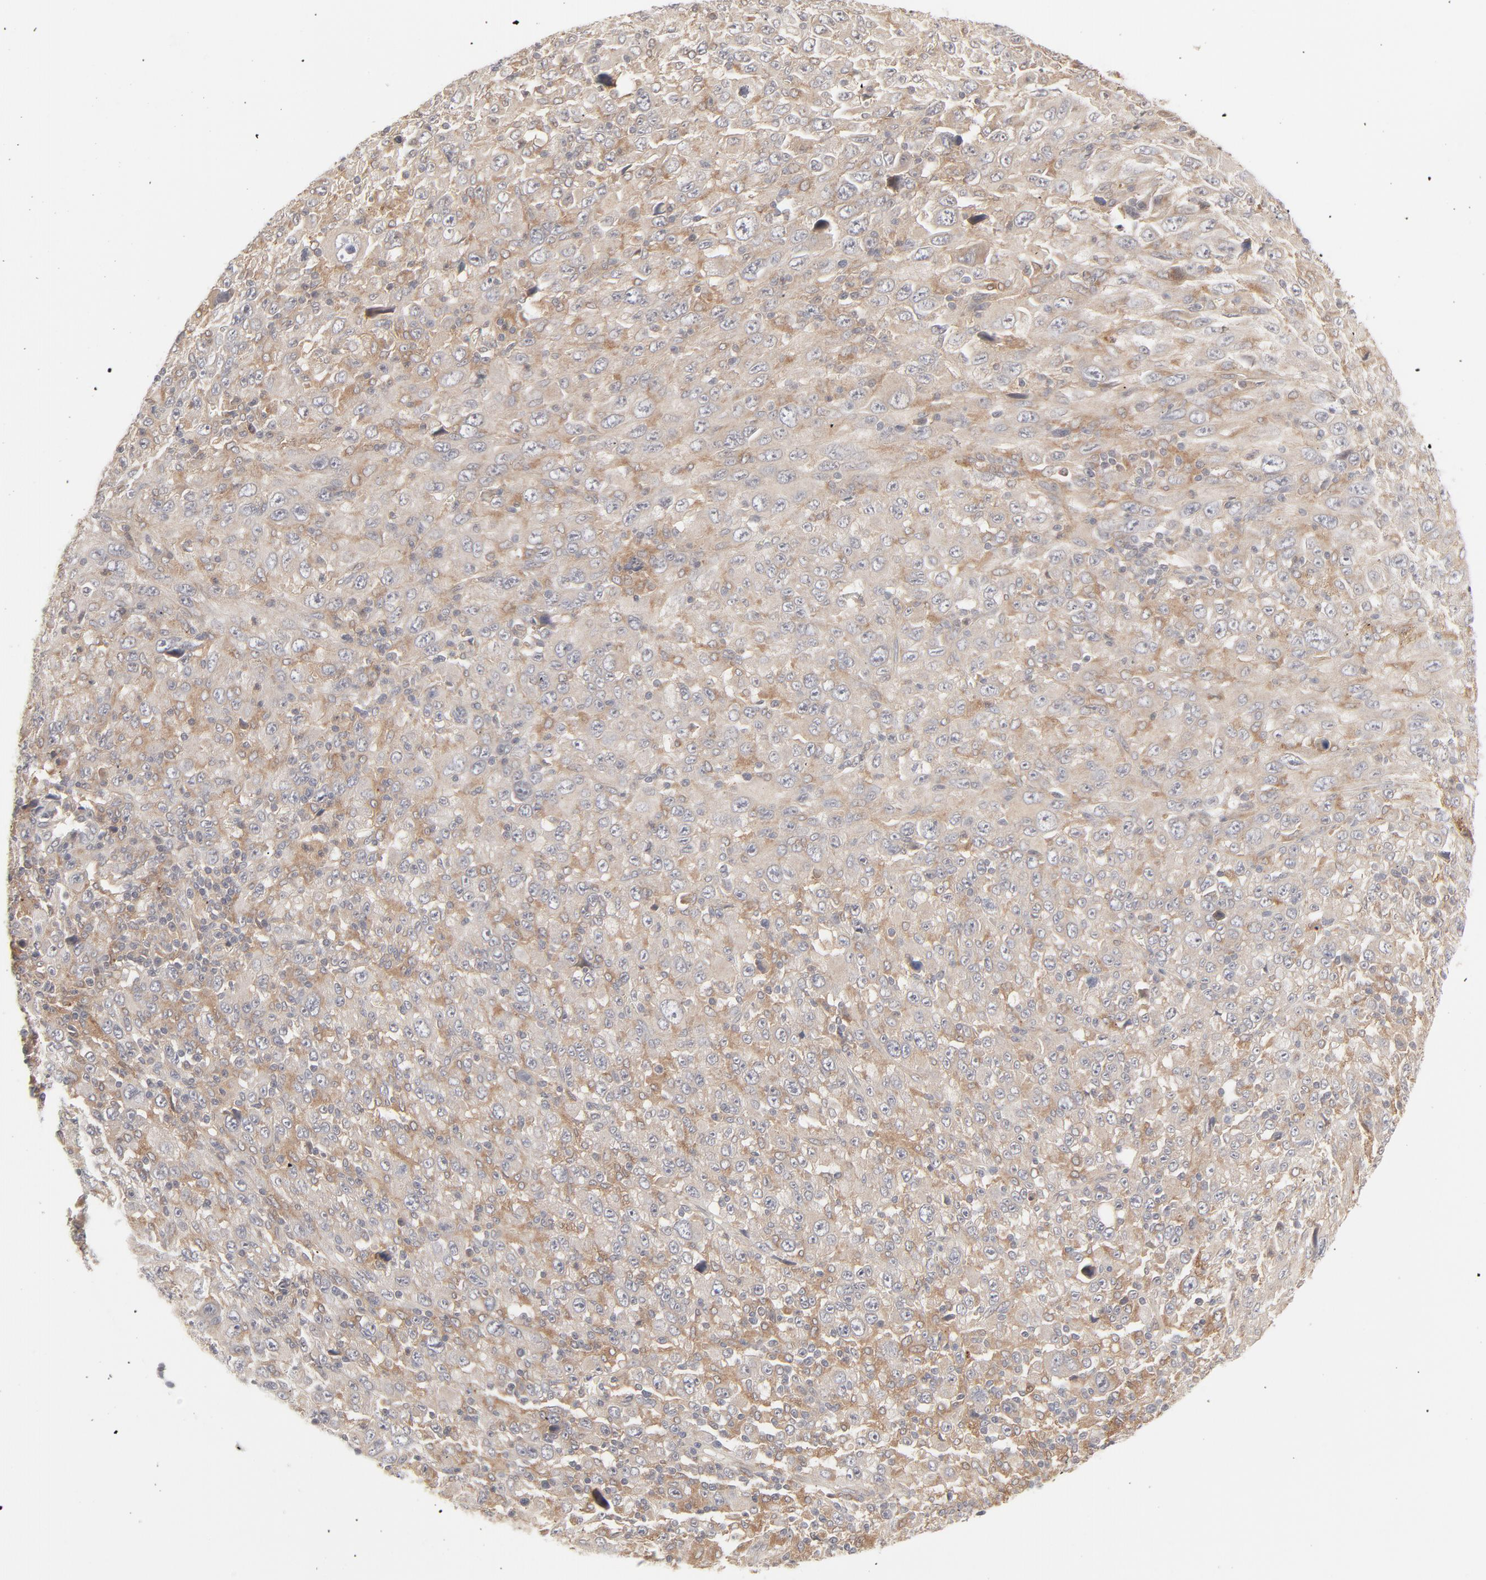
{"staining": {"intensity": "moderate", "quantity": "25%-75%", "location": "cytoplasmic/membranous"}, "tissue": "melanoma", "cell_type": "Tumor cells", "image_type": "cancer", "snomed": [{"axis": "morphology", "description": "Malignant melanoma, Metastatic site"}, {"axis": "topography", "description": "Skin"}], "caption": "Malignant melanoma (metastatic site) stained with immunohistochemistry demonstrates moderate cytoplasmic/membranous positivity in approximately 25%-75% of tumor cells.", "gene": "RAB5C", "patient": {"sex": "female", "age": 56}}